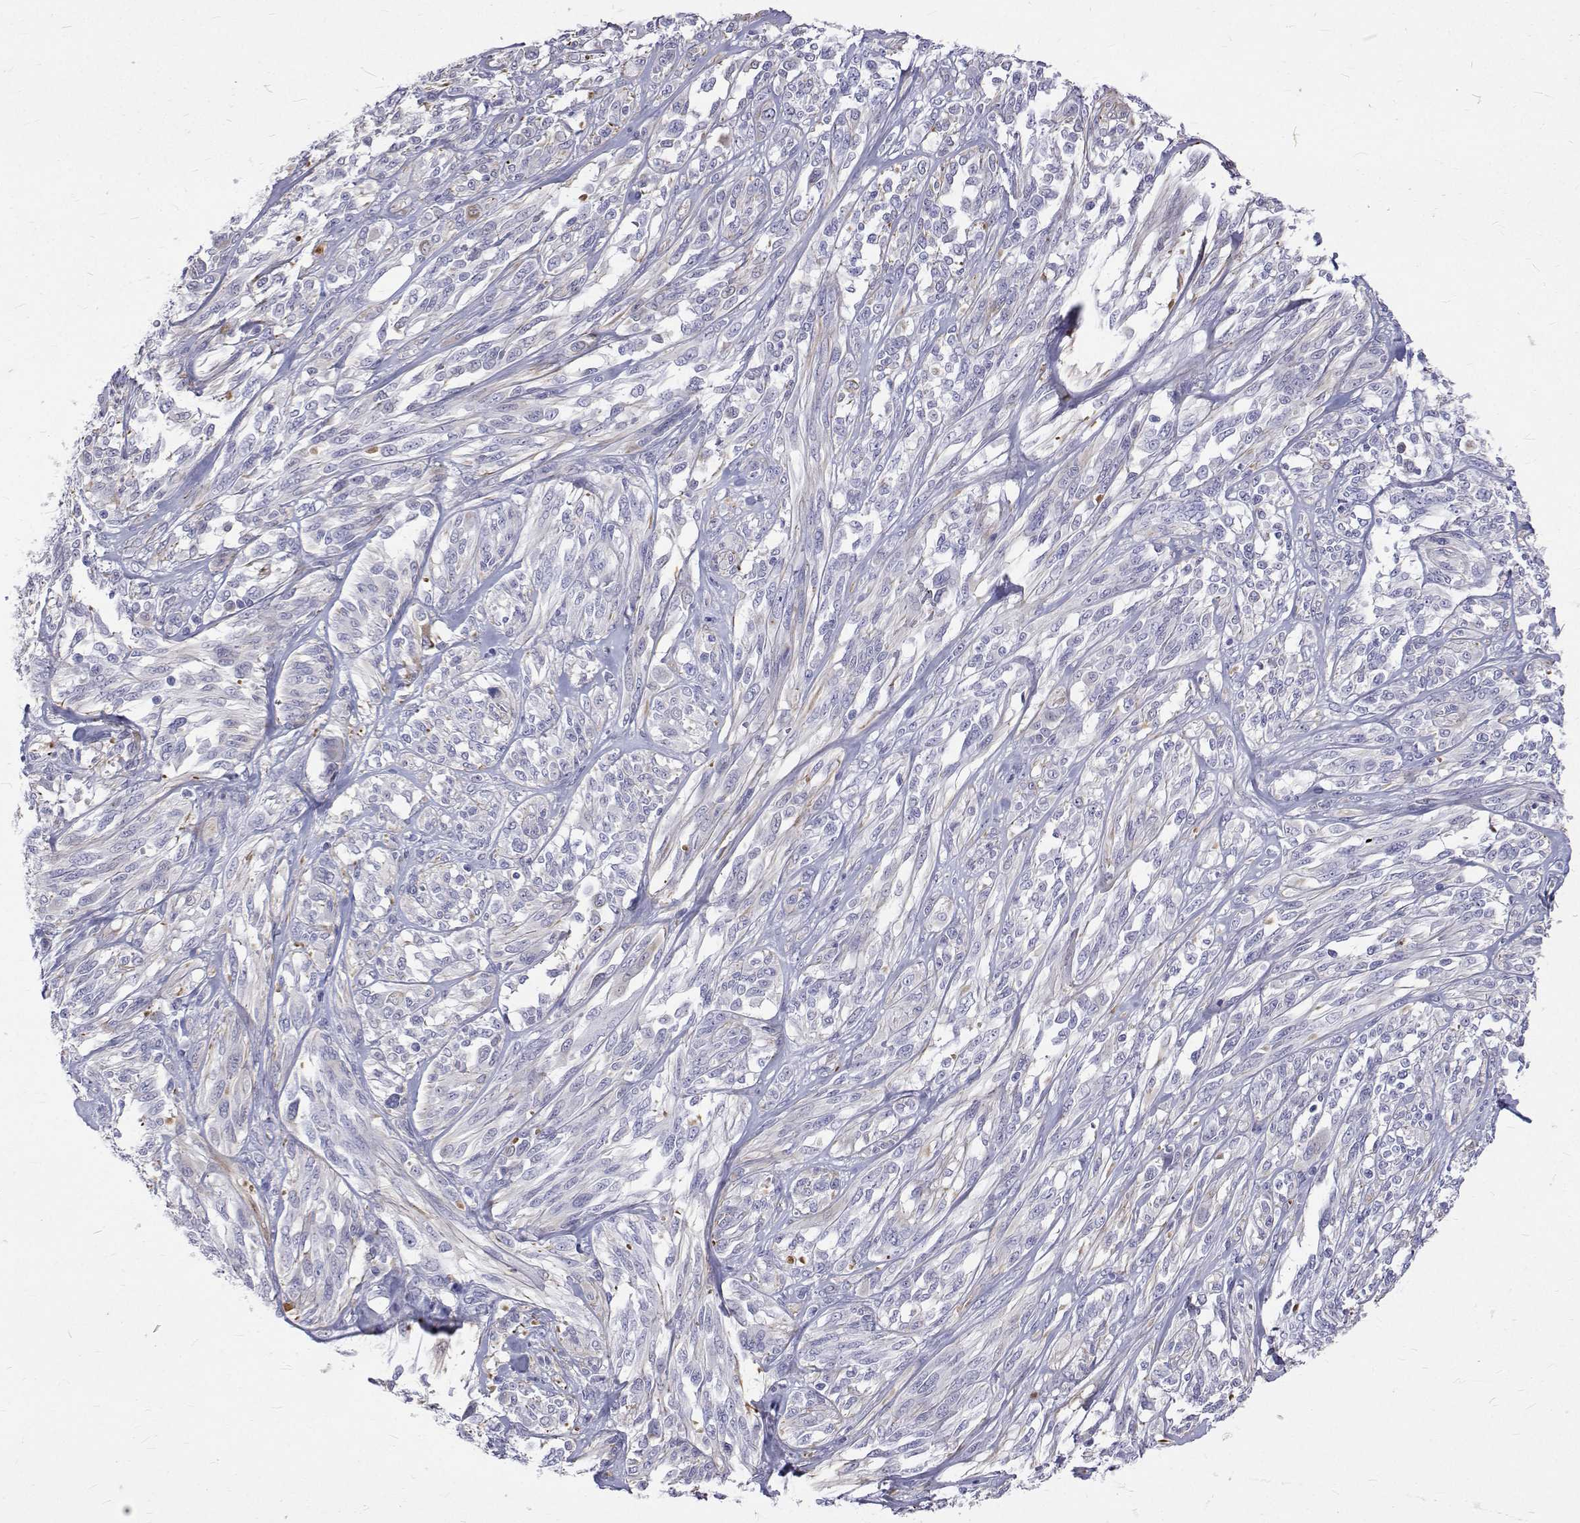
{"staining": {"intensity": "negative", "quantity": "none", "location": "none"}, "tissue": "melanoma", "cell_type": "Tumor cells", "image_type": "cancer", "snomed": [{"axis": "morphology", "description": "Malignant melanoma, NOS"}, {"axis": "topography", "description": "Skin"}], "caption": "This is an immunohistochemistry micrograph of malignant melanoma. There is no staining in tumor cells.", "gene": "OPRPN", "patient": {"sex": "female", "age": 91}}